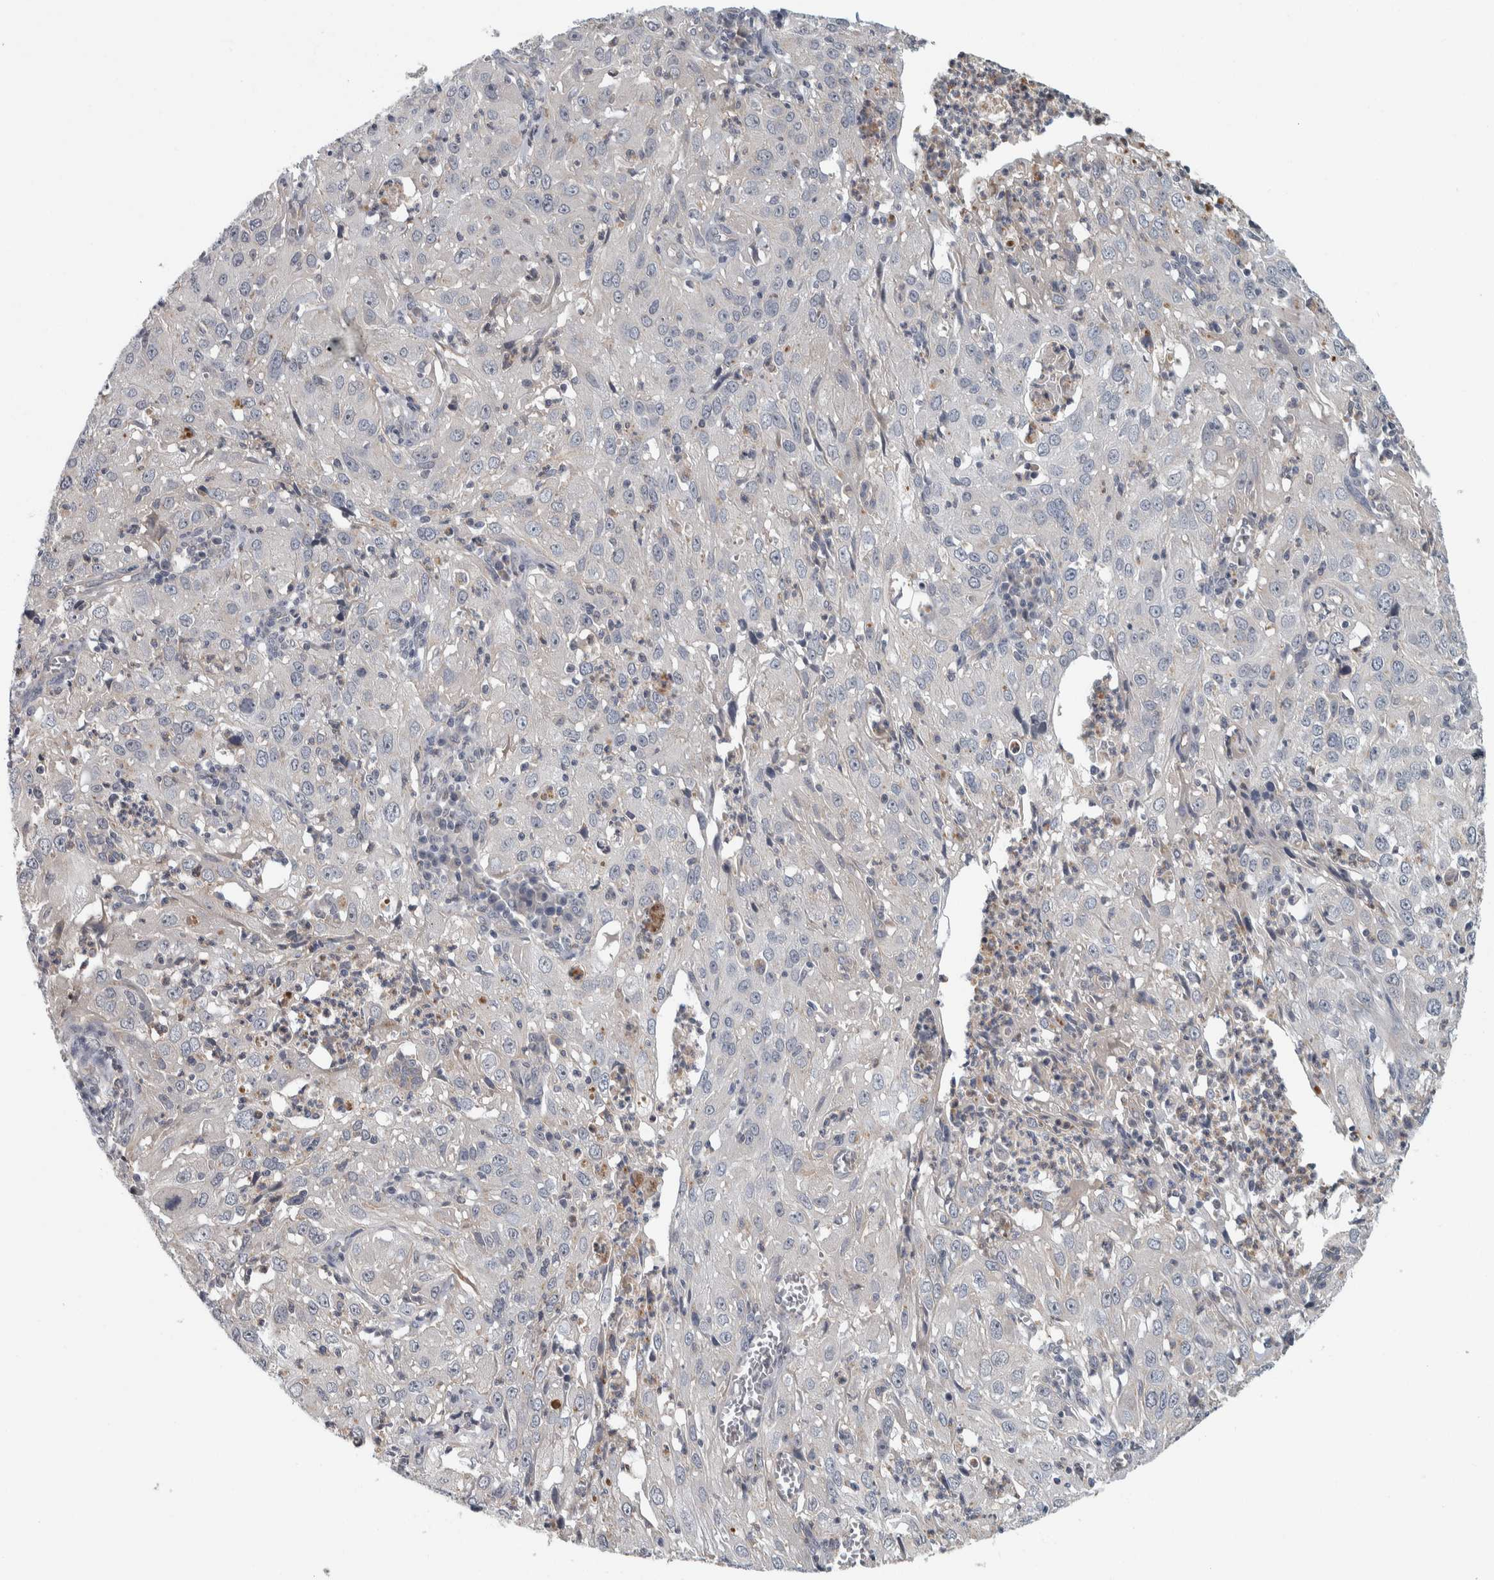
{"staining": {"intensity": "negative", "quantity": "none", "location": "none"}, "tissue": "cervical cancer", "cell_type": "Tumor cells", "image_type": "cancer", "snomed": [{"axis": "morphology", "description": "Squamous cell carcinoma, NOS"}, {"axis": "topography", "description": "Cervix"}], "caption": "Tumor cells are negative for brown protein staining in cervical squamous cell carcinoma.", "gene": "KCNJ3", "patient": {"sex": "female", "age": 32}}